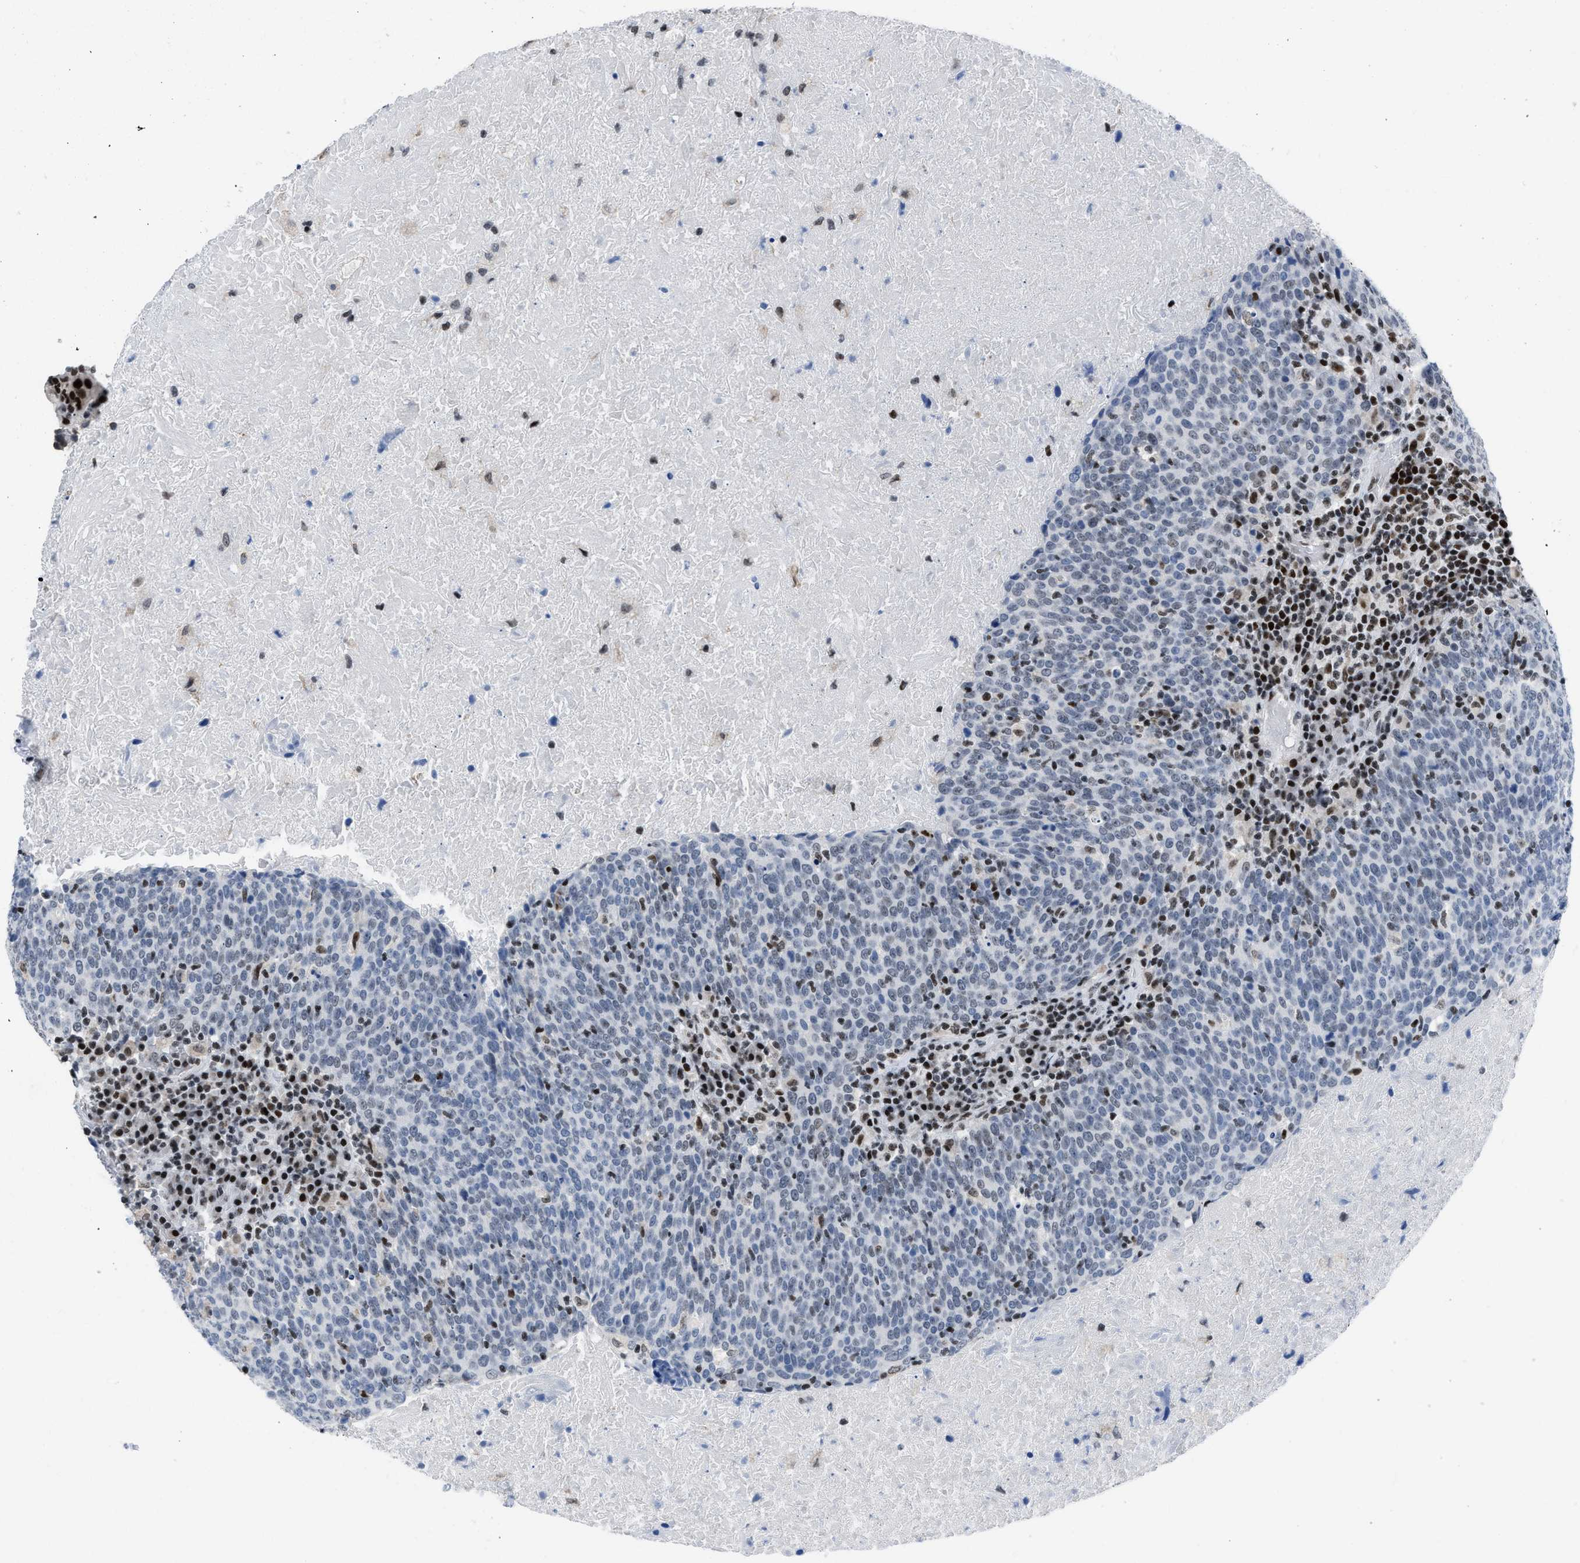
{"staining": {"intensity": "weak", "quantity": "<25%", "location": "nuclear"}, "tissue": "head and neck cancer", "cell_type": "Tumor cells", "image_type": "cancer", "snomed": [{"axis": "morphology", "description": "Squamous cell carcinoma, NOS"}, {"axis": "morphology", "description": "Squamous cell carcinoma, metastatic, NOS"}, {"axis": "topography", "description": "Lymph node"}, {"axis": "topography", "description": "Head-Neck"}], "caption": "High magnification brightfield microscopy of head and neck cancer stained with DAB (3,3'-diaminobenzidine) (brown) and counterstained with hematoxylin (blue): tumor cells show no significant positivity. The staining is performed using DAB (3,3'-diaminobenzidine) brown chromogen with nuclei counter-stained in using hematoxylin.", "gene": "TERF2IP", "patient": {"sex": "male", "age": 62}}